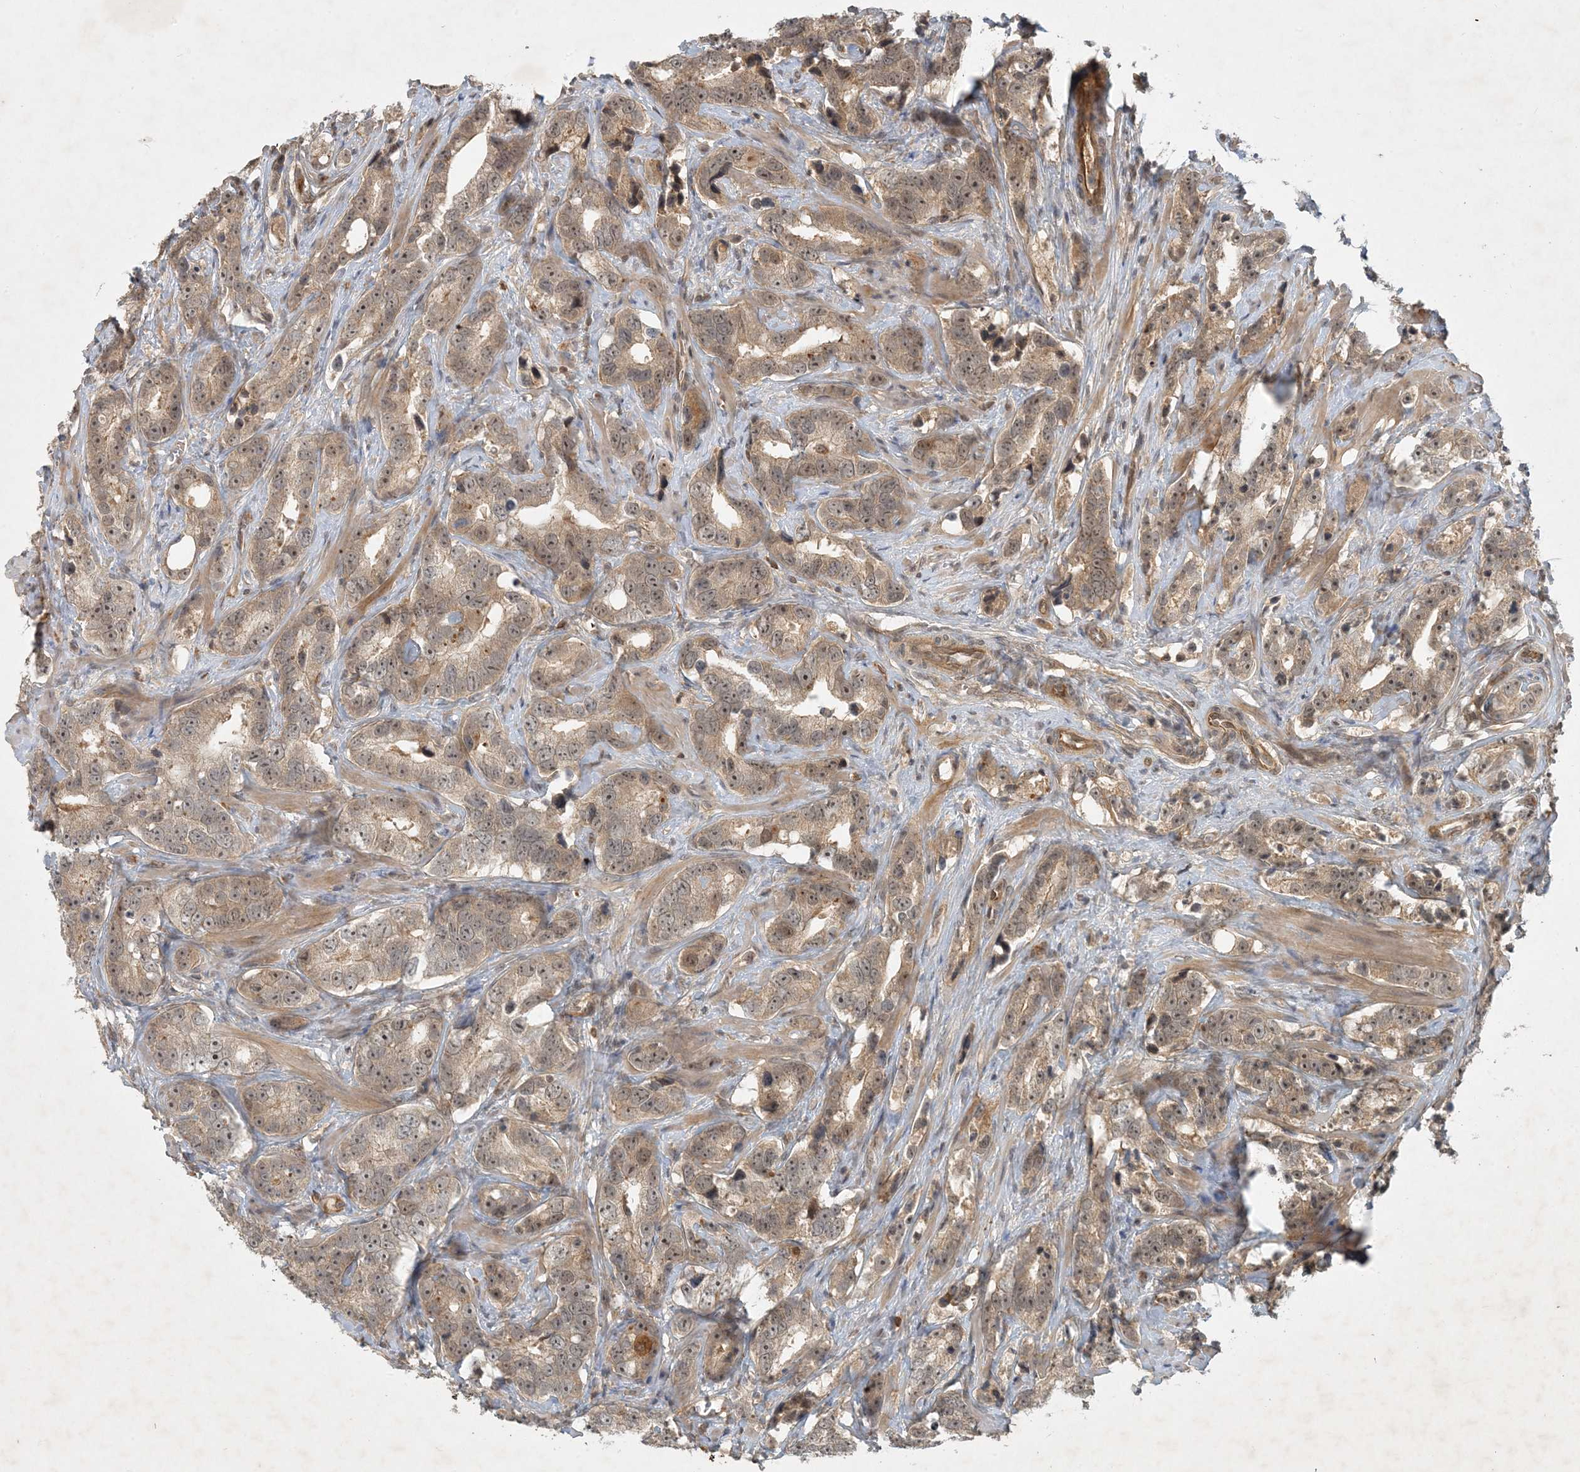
{"staining": {"intensity": "moderate", "quantity": ">75%", "location": "cytoplasmic/membranous,nuclear"}, "tissue": "prostate cancer", "cell_type": "Tumor cells", "image_type": "cancer", "snomed": [{"axis": "morphology", "description": "Adenocarcinoma, High grade"}, {"axis": "topography", "description": "Prostate"}], "caption": "The immunohistochemical stain highlights moderate cytoplasmic/membranous and nuclear positivity in tumor cells of high-grade adenocarcinoma (prostate) tissue.", "gene": "ZCCHC4", "patient": {"sex": "male", "age": 62}}